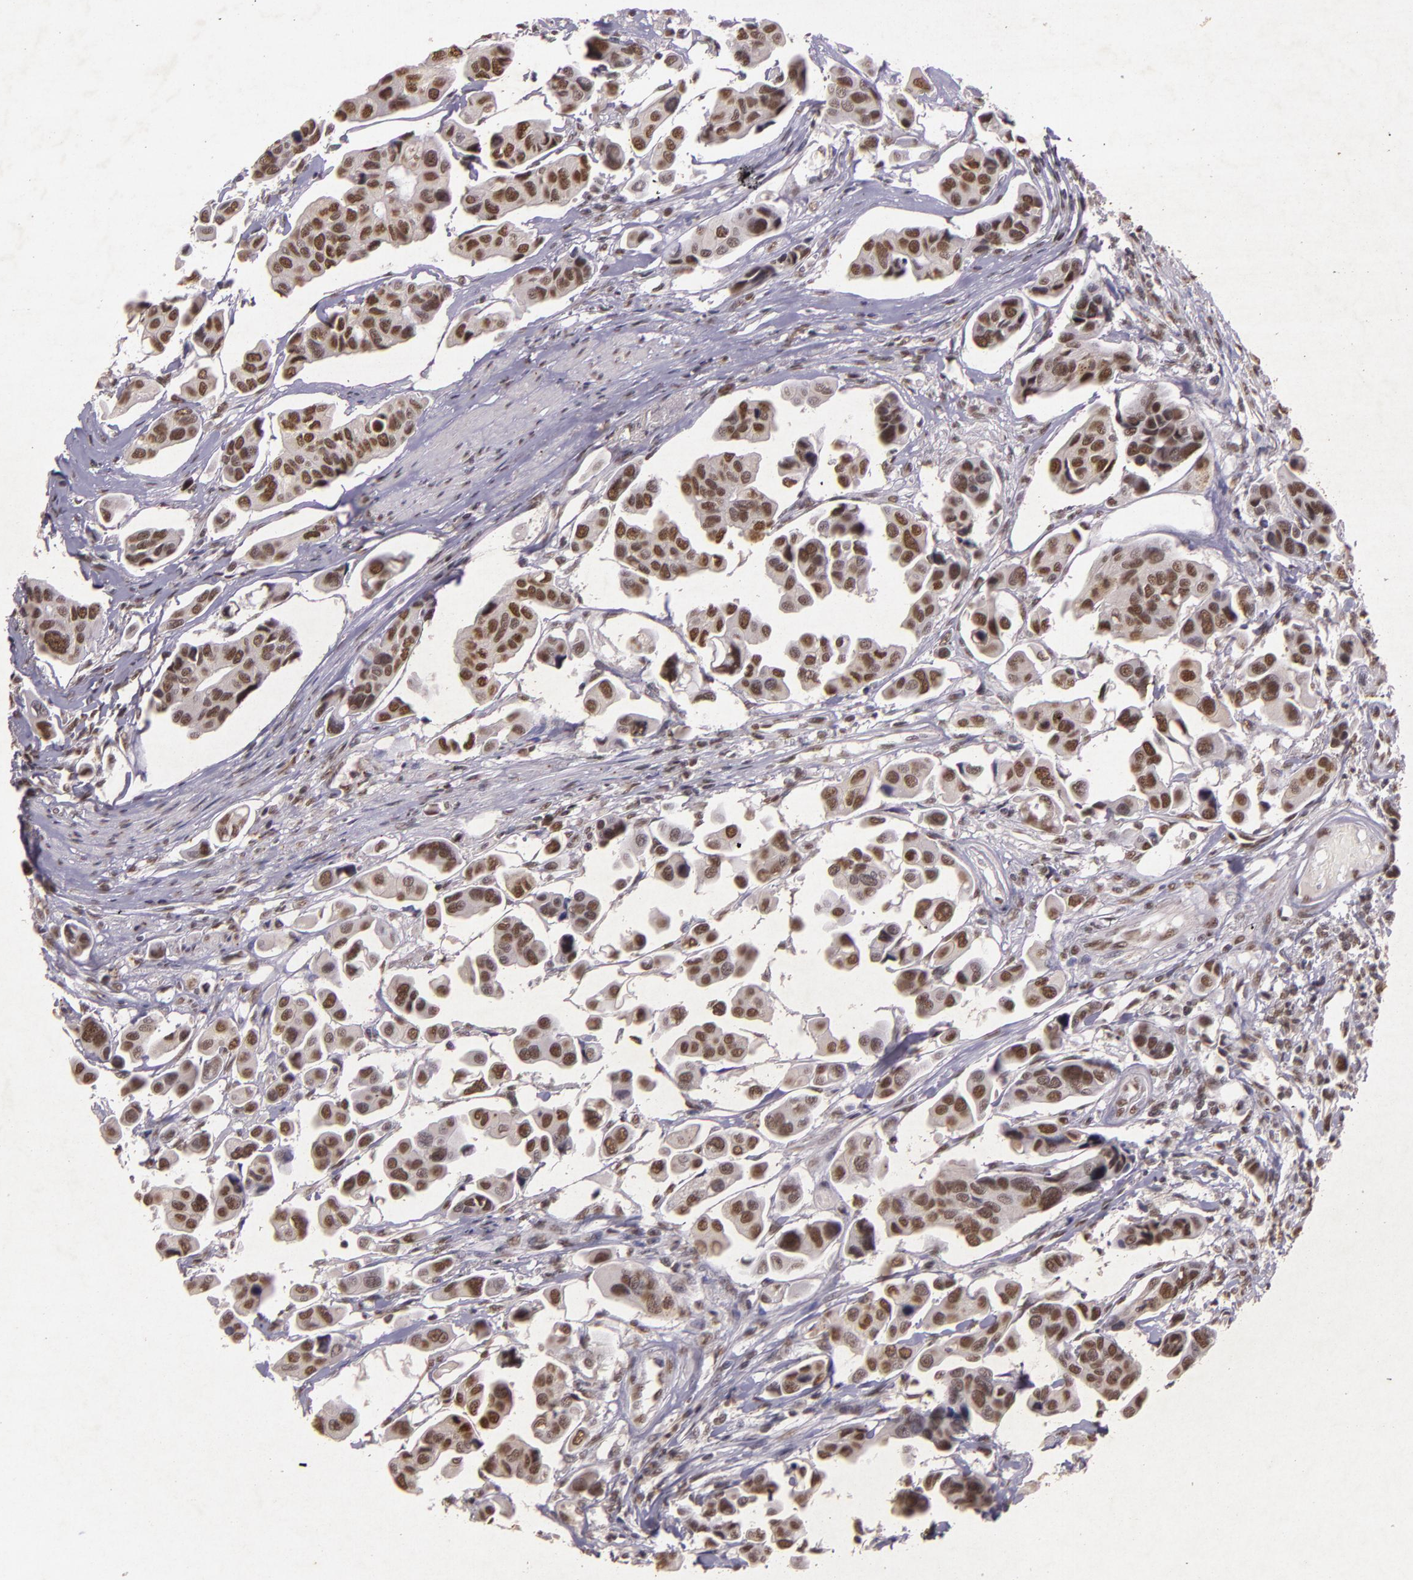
{"staining": {"intensity": "moderate", "quantity": ">75%", "location": "nuclear"}, "tissue": "urothelial cancer", "cell_type": "Tumor cells", "image_type": "cancer", "snomed": [{"axis": "morphology", "description": "Adenocarcinoma, NOS"}, {"axis": "topography", "description": "Urinary bladder"}], "caption": "The micrograph reveals a brown stain indicating the presence of a protein in the nuclear of tumor cells in adenocarcinoma. (DAB (3,3'-diaminobenzidine) IHC, brown staining for protein, blue staining for nuclei).", "gene": "CBX3", "patient": {"sex": "male", "age": 61}}